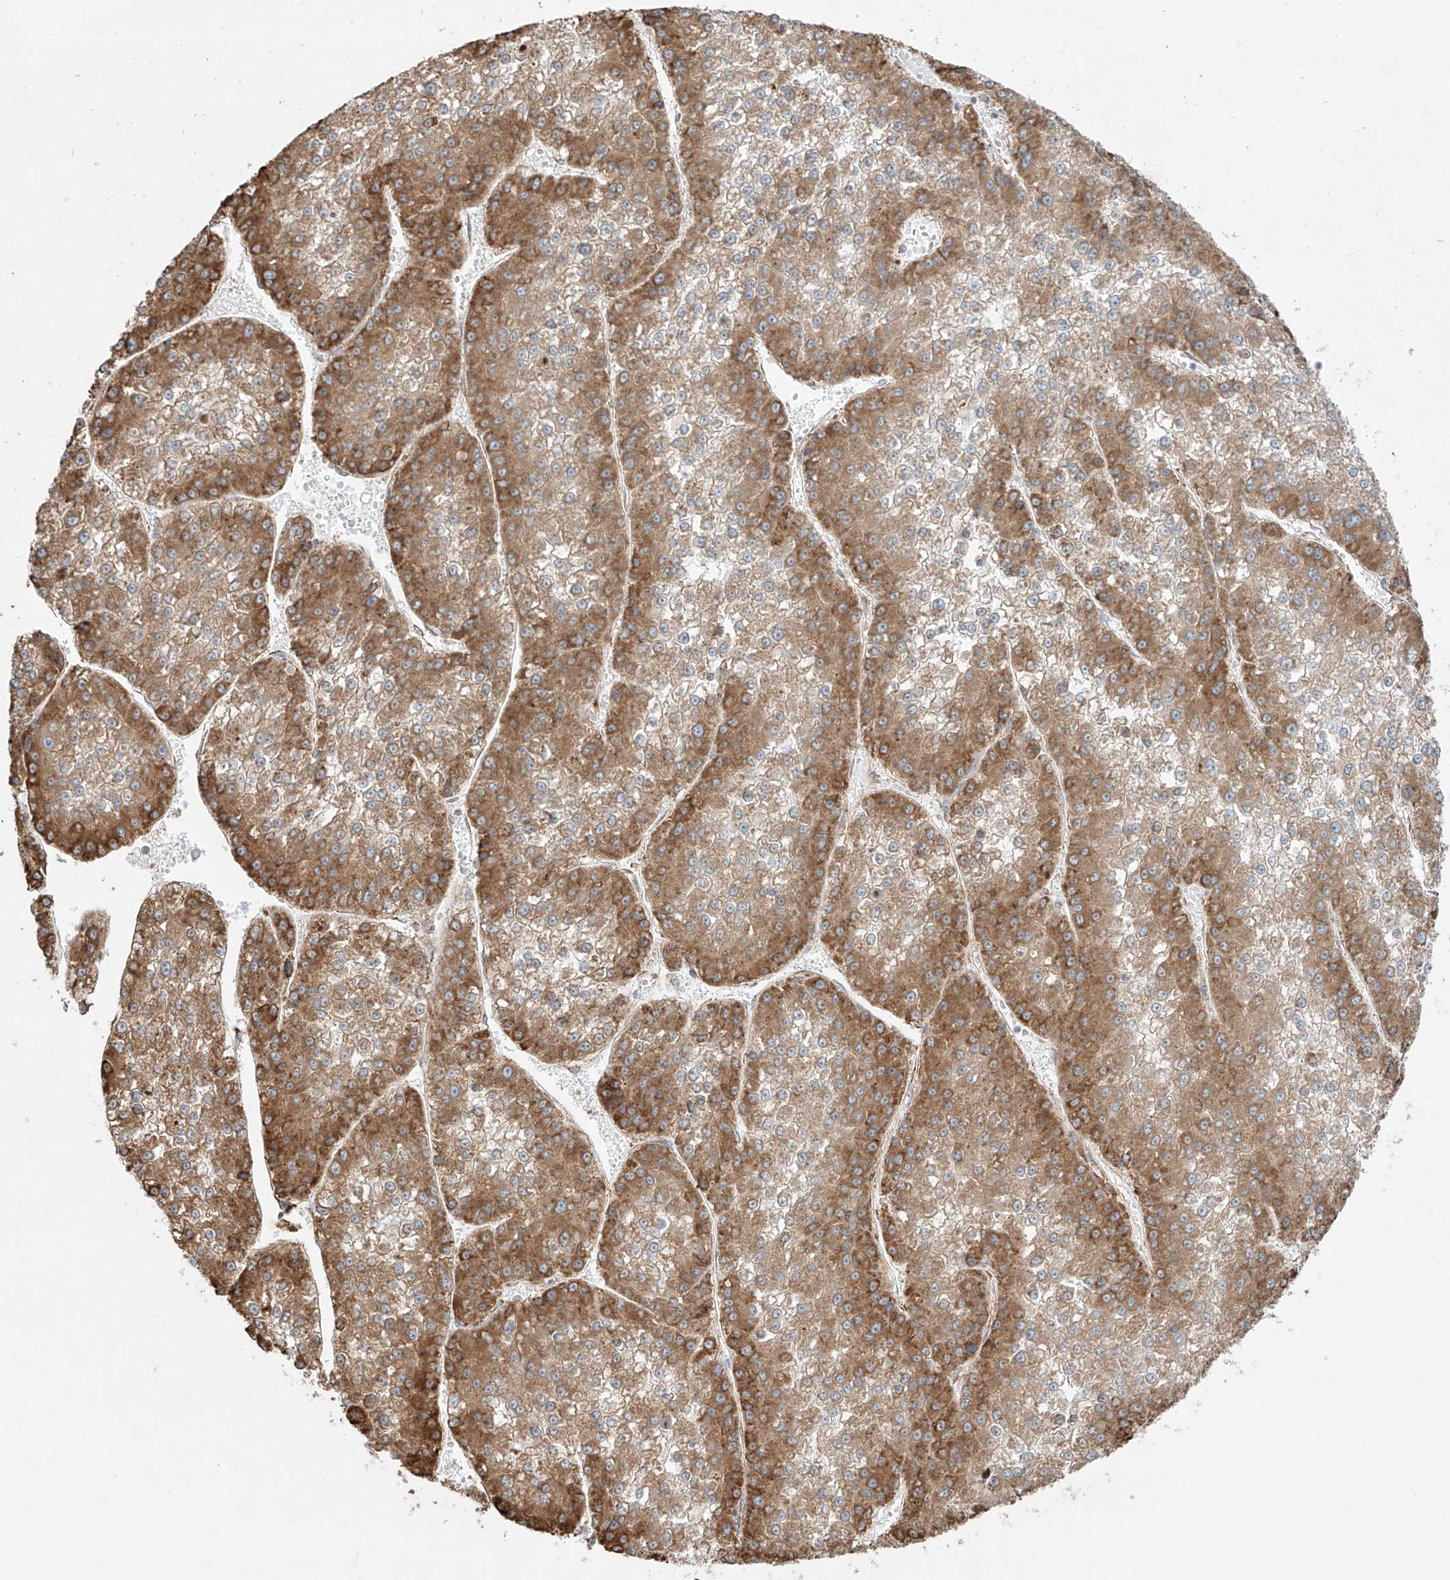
{"staining": {"intensity": "moderate", "quantity": ">75%", "location": "cytoplasmic/membranous"}, "tissue": "liver cancer", "cell_type": "Tumor cells", "image_type": "cancer", "snomed": [{"axis": "morphology", "description": "Carcinoma, Hepatocellular, NOS"}, {"axis": "topography", "description": "Liver"}], "caption": "Liver hepatocellular carcinoma tissue demonstrates moderate cytoplasmic/membranous staining in about >75% of tumor cells", "gene": "EIPR1", "patient": {"sex": "female", "age": 73}}